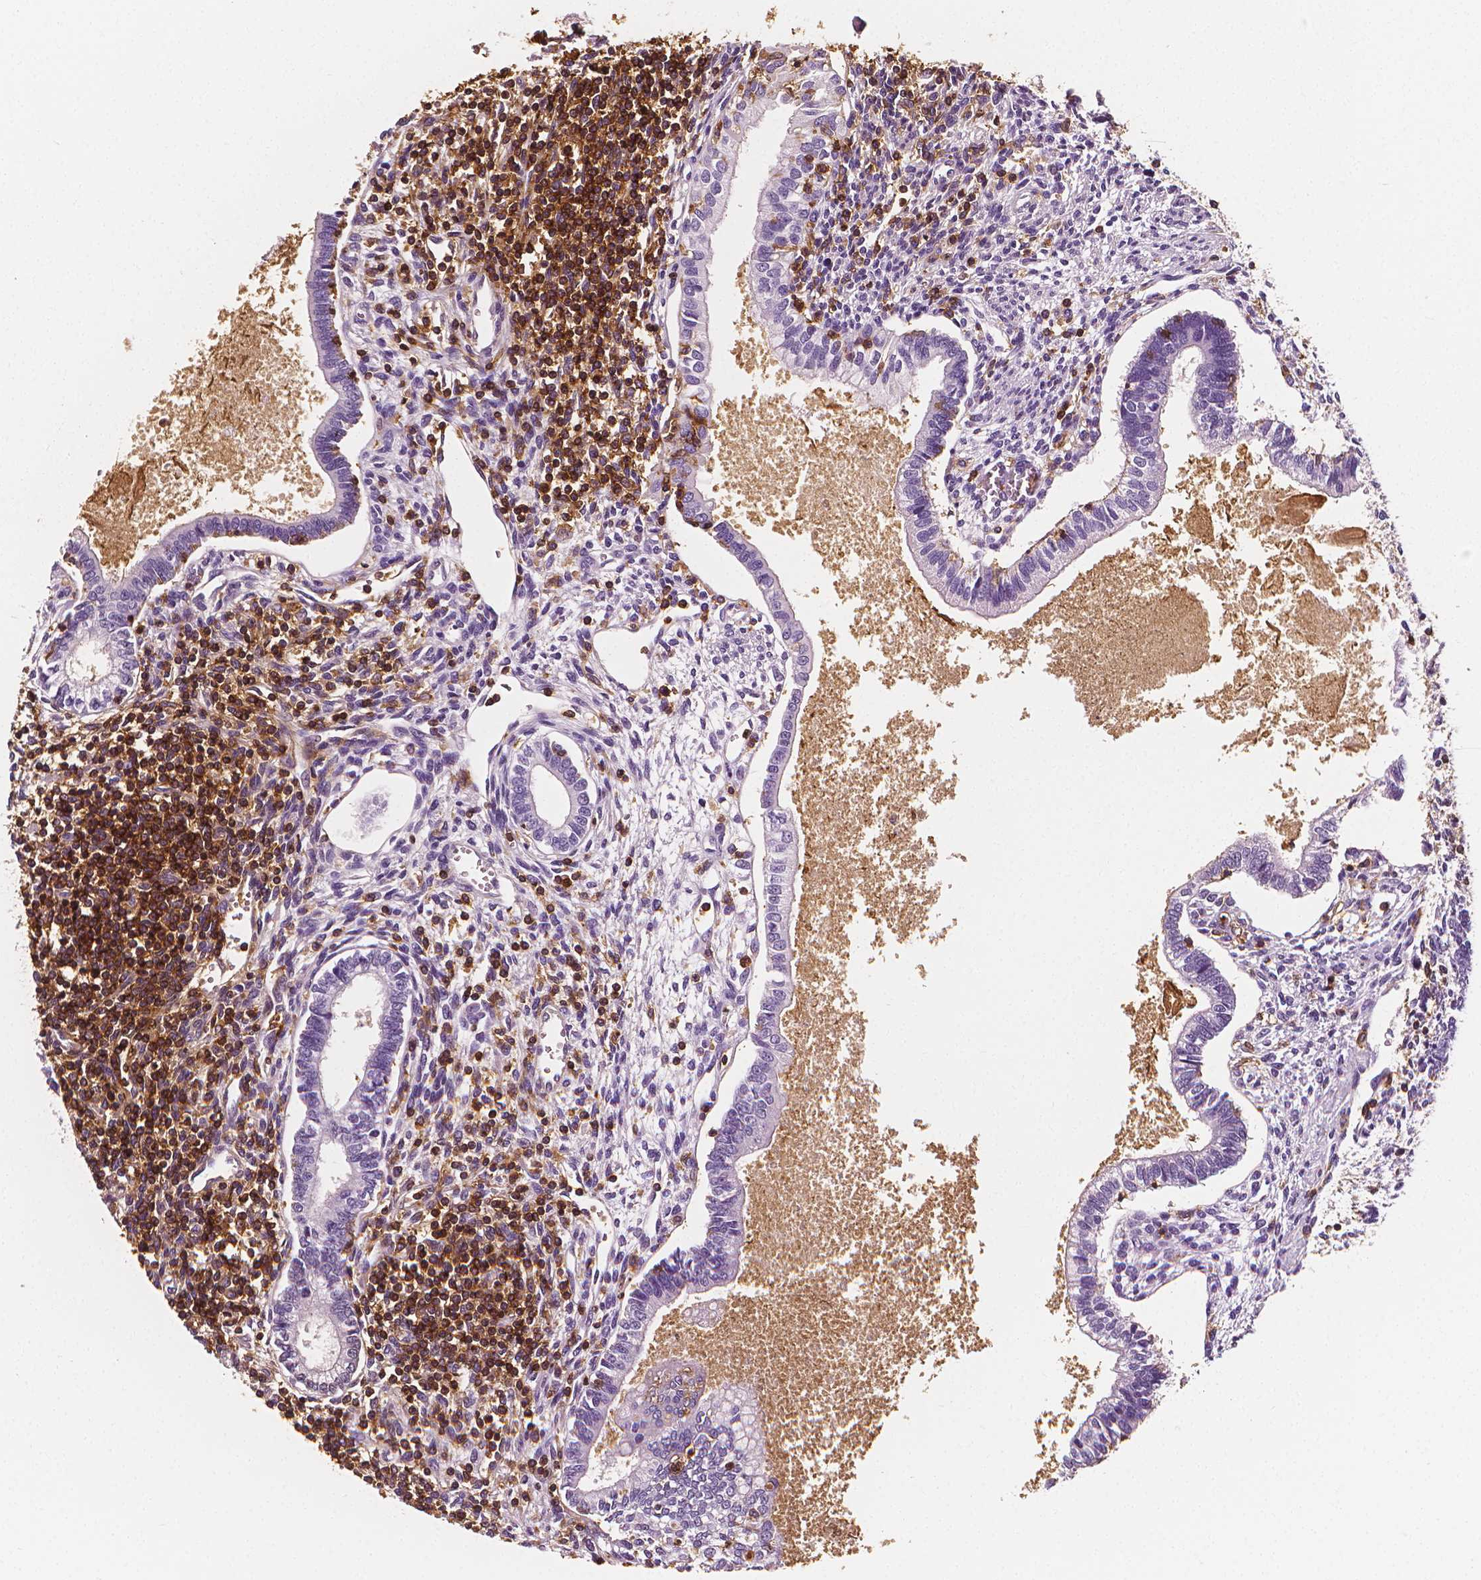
{"staining": {"intensity": "negative", "quantity": "none", "location": "none"}, "tissue": "testis cancer", "cell_type": "Tumor cells", "image_type": "cancer", "snomed": [{"axis": "morphology", "description": "Carcinoma, Embryonal, NOS"}, {"axis": "topography", "description": "Testis"}], "caption": "High power microscopy histopathology image of an IHC photomicrograph of testis cancer (embryonal carcinoma), revealing no significant staining in tumor cells.", "gene": "PTPRC", "patient": {"sex": "male", "age": 37}}